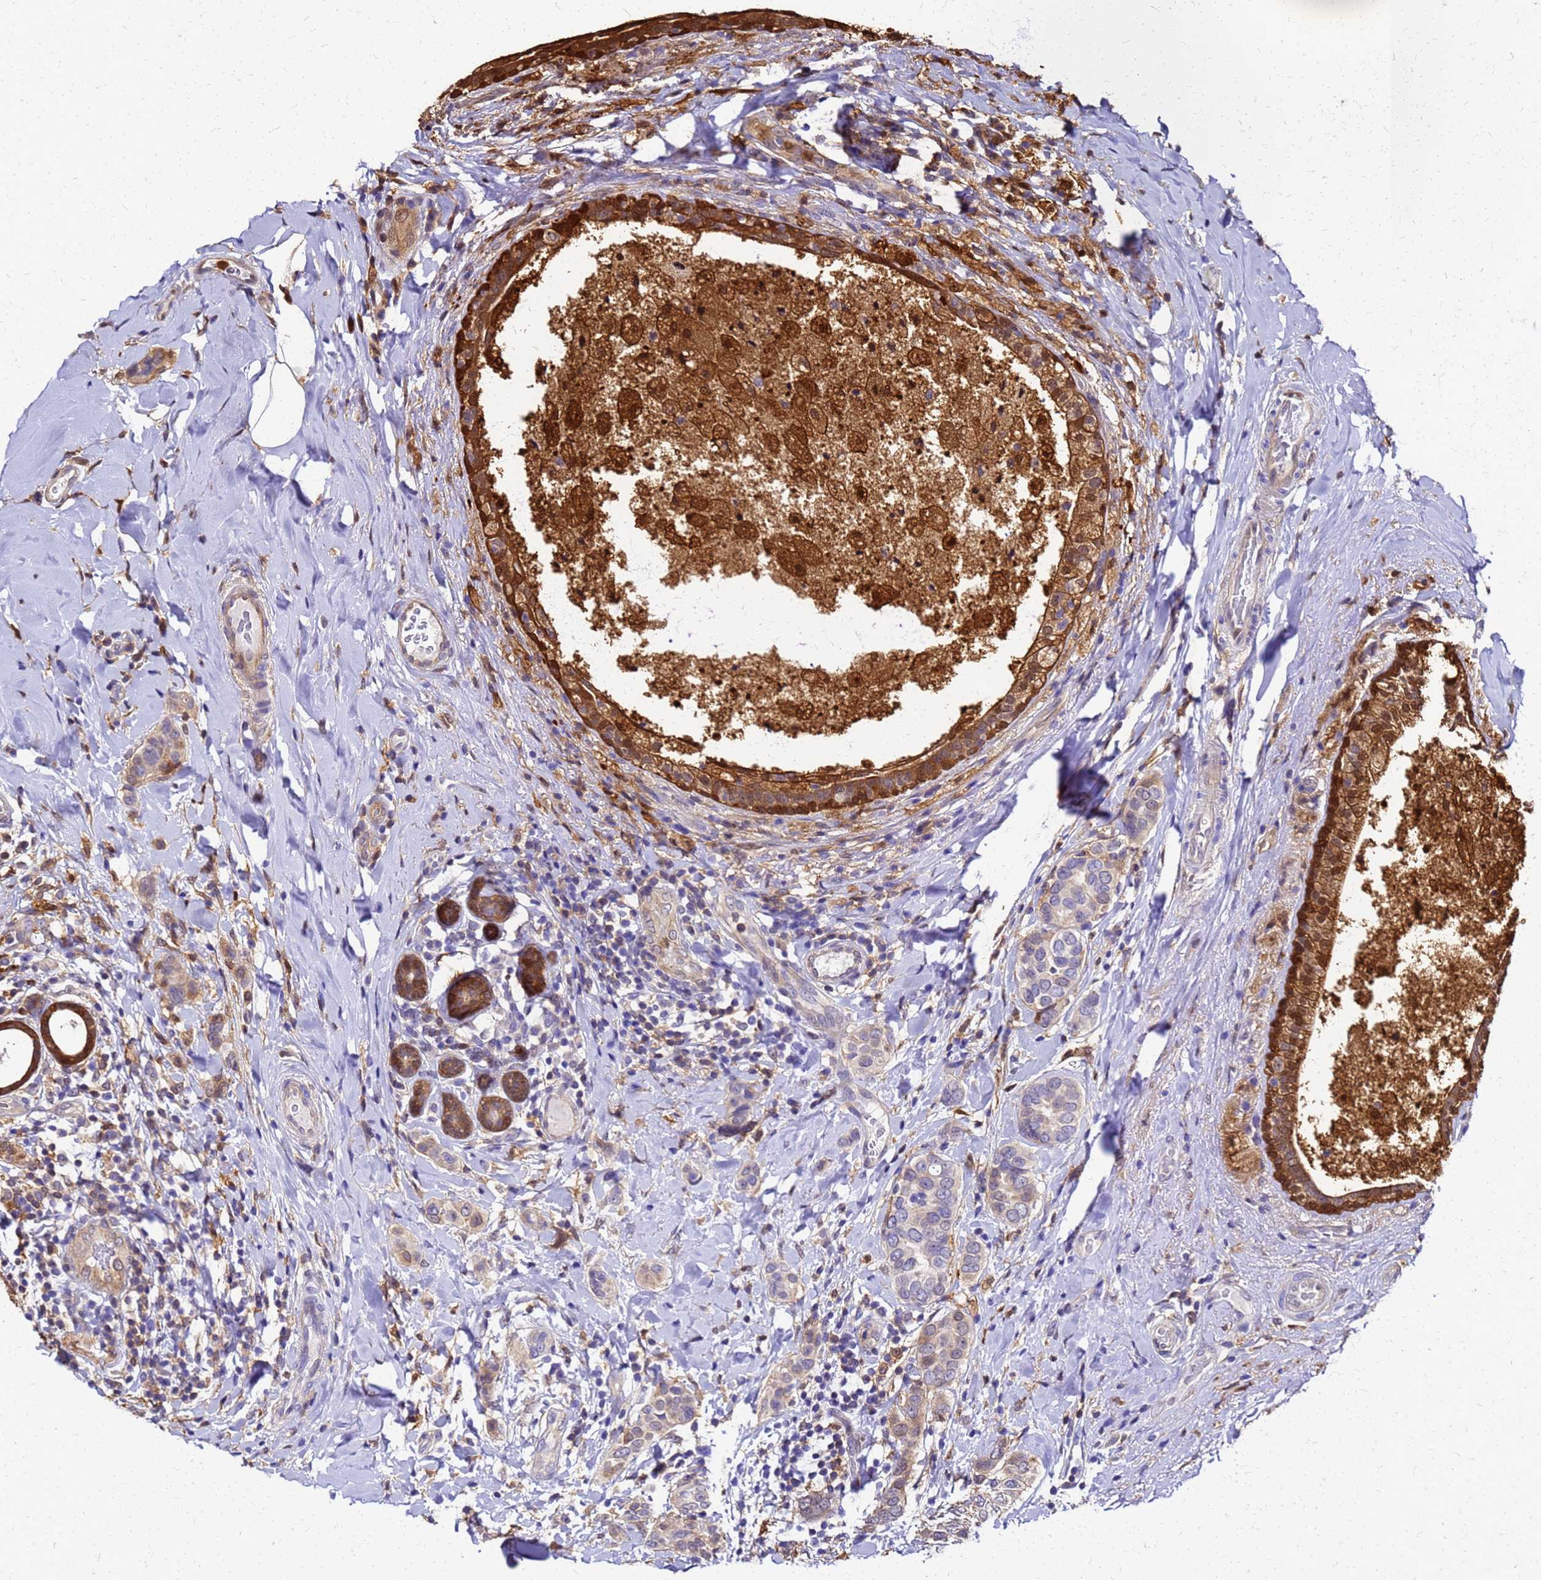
{"staining": {"intensity": "weak", "quantity": "<25%", "location": "cytoplasmic/membranous"}, "tissue": "breast cancer", "cell_type": "Tumor cells", "image_type": "cancer", "snomed": [{"axis": "morphology", "description": "Lobular carcinoma"}, {"axis": "topography", "description": "Breast"}], "caption": "IHC micrograph of human breast cancer stained for a protein (brown), which displays no expression in tumor cells. (DAB immunohistochemistry visualized using brightfield microscopy, high magnification).", "gene": "S100A11", "patient": {"sex": "female", "age": 51}}